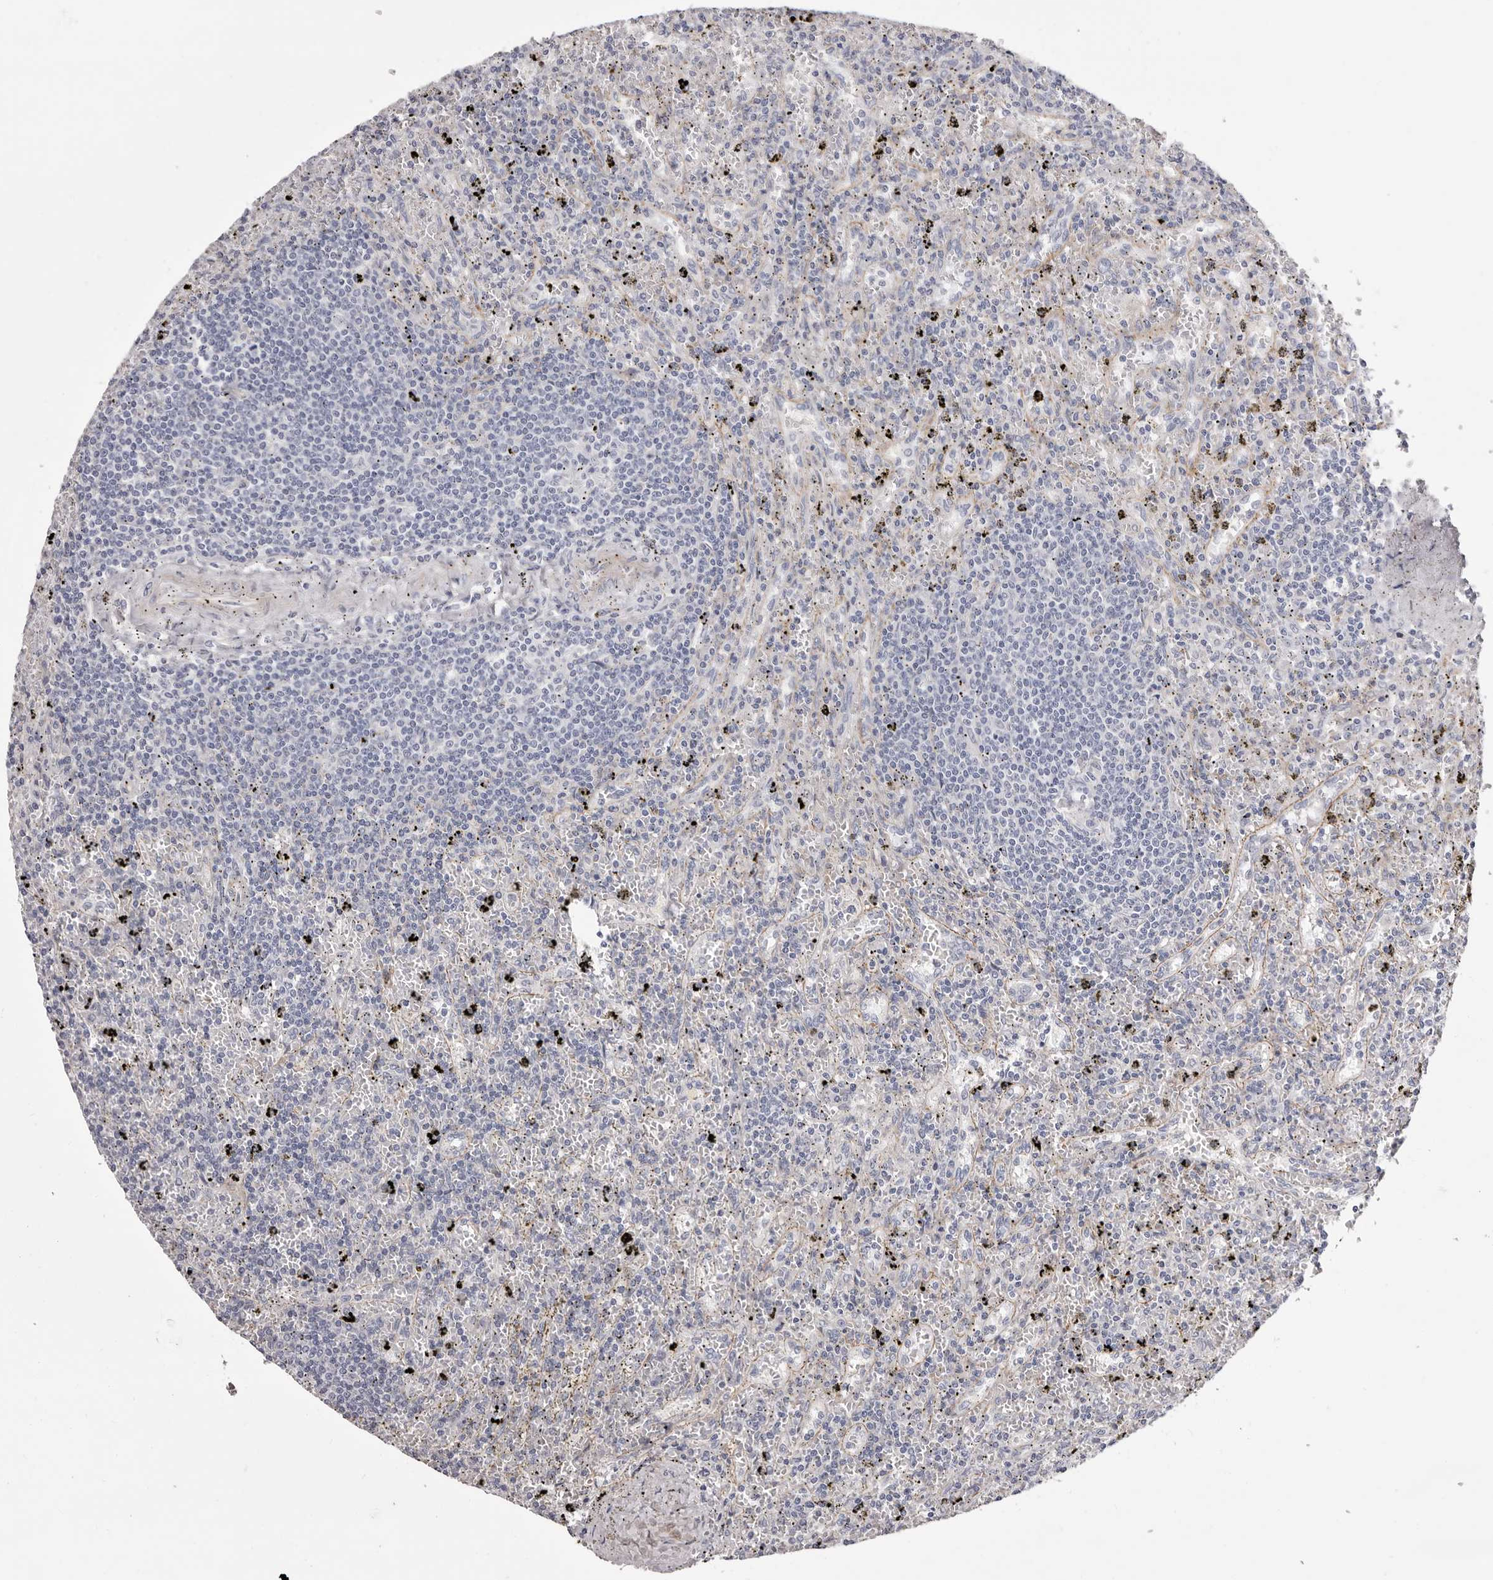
{"staining": {"intensity": "negative", "quantity": "none", "location": "none"}, "tissue": "lymphoma", "cell_type": "Tumor cells", "image_type": "cancer", "snomed": [{"axis": "morphology", "description": "Malignant lymphoma, non-Hodgkin's type, Low grade"}, {"axis": "topography", "description": "Spleen"}], "caption": "A micrograph of malignant lymphoma, non-Hodgkin's type (low-grade) stained for a protein exhibits no brown staining in tumor cells.", "gene": "PEG10", "patient": {"sex": "male", "age": 76}}